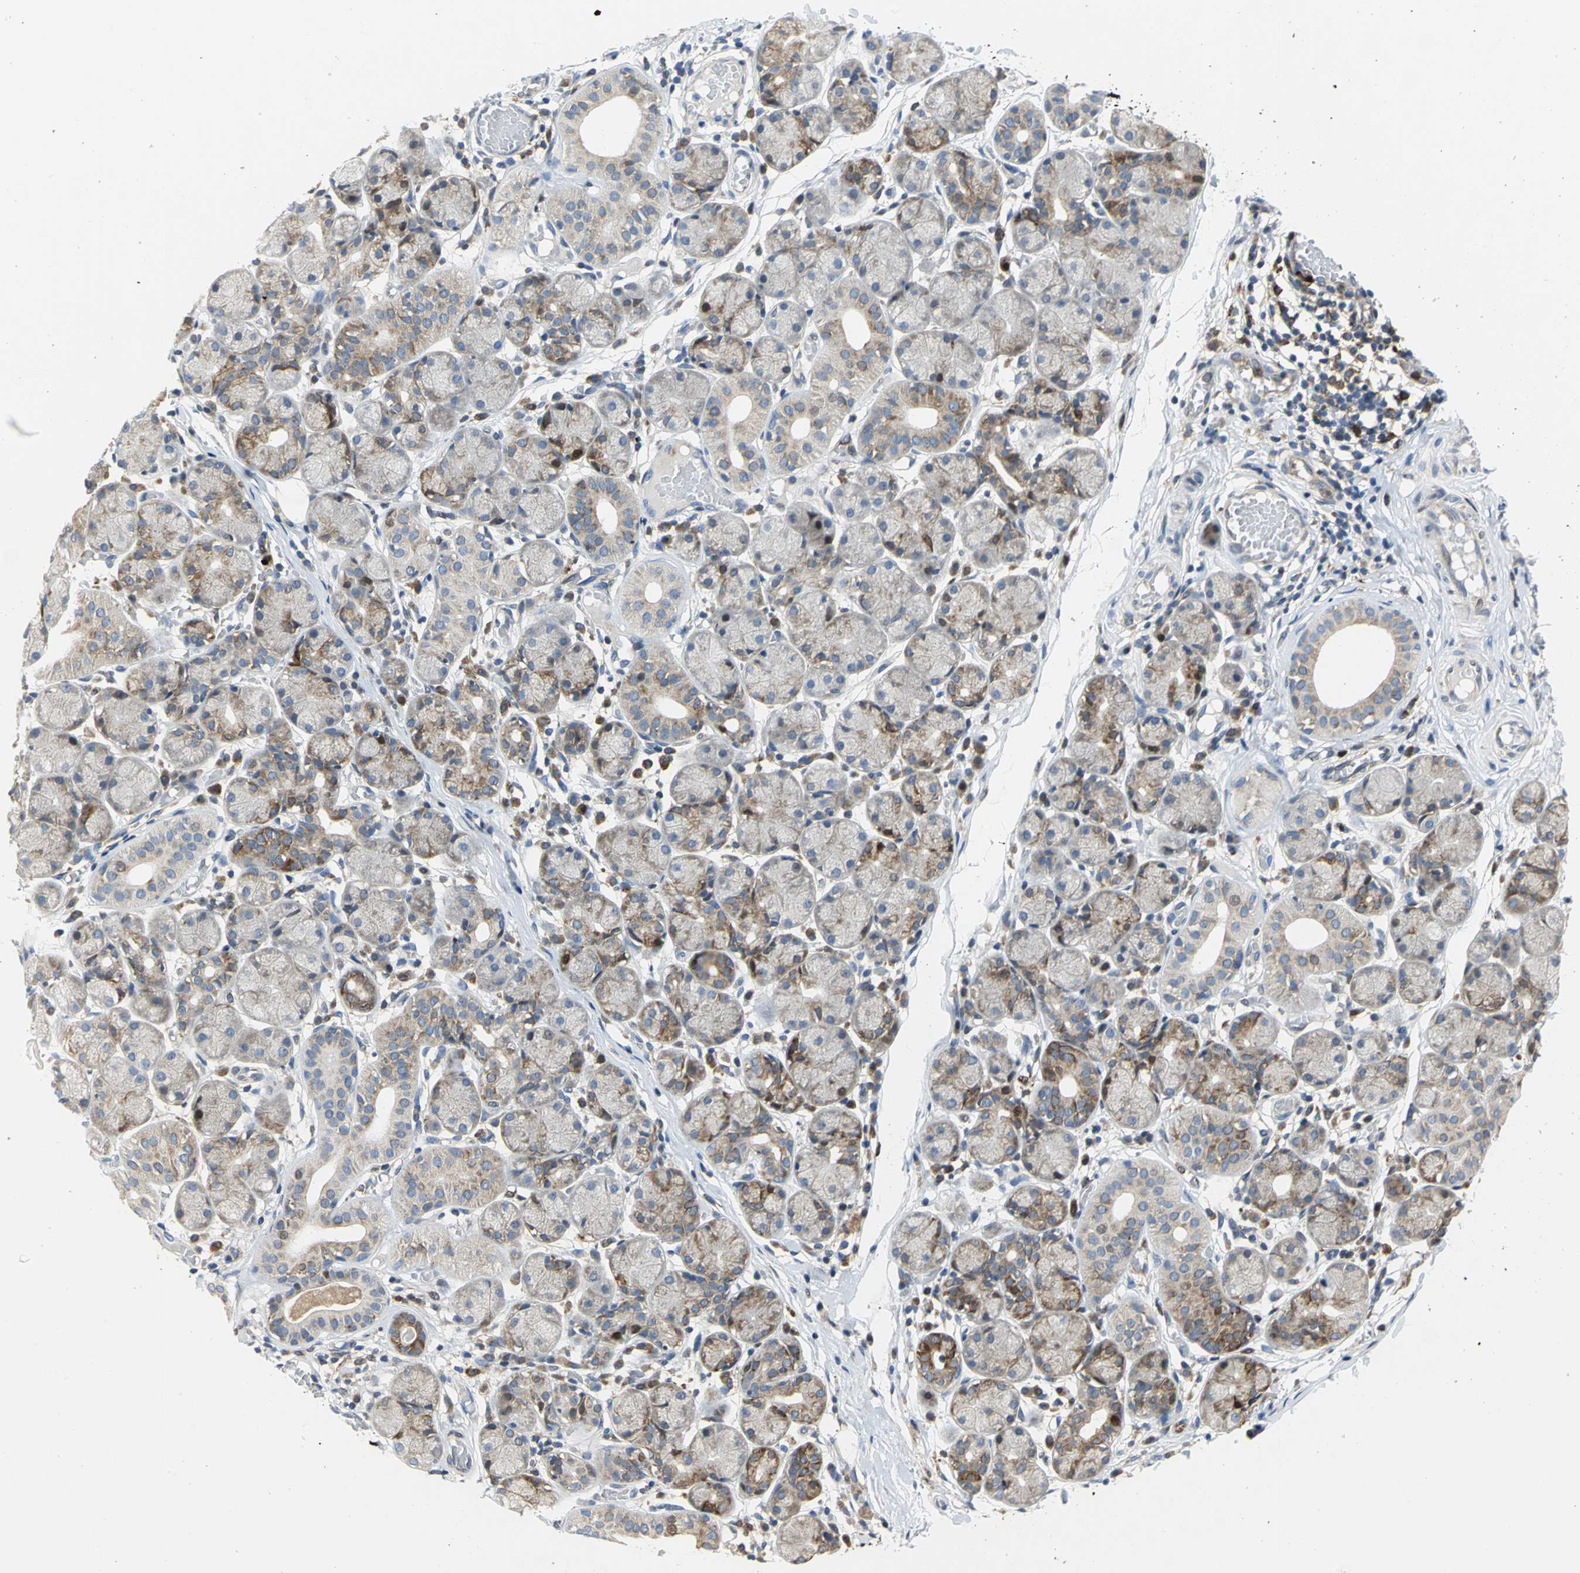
{"staining": {"intensity": "moderate", "quantity": "25%-75%", "location": "cytoplasmic/membranous"}, "tissue": "salivary gland", "cell_type": "Glandular cells", "image_type": "normal", "snomed": [{"axis": "morphology", "description": "Normal tissue, NOS"}, {"axis": "topography", "description": "Salivary gland"}], "caption": "Immunohistochemical staining of unremarkable human salivary gland displays 25%-75% levels of moderate cytoplasmic/membranous protein positivity in about 25%-75% of glandular cells.", "gene": "YBX1", "patient": {"sex": "female", "age": 24}}